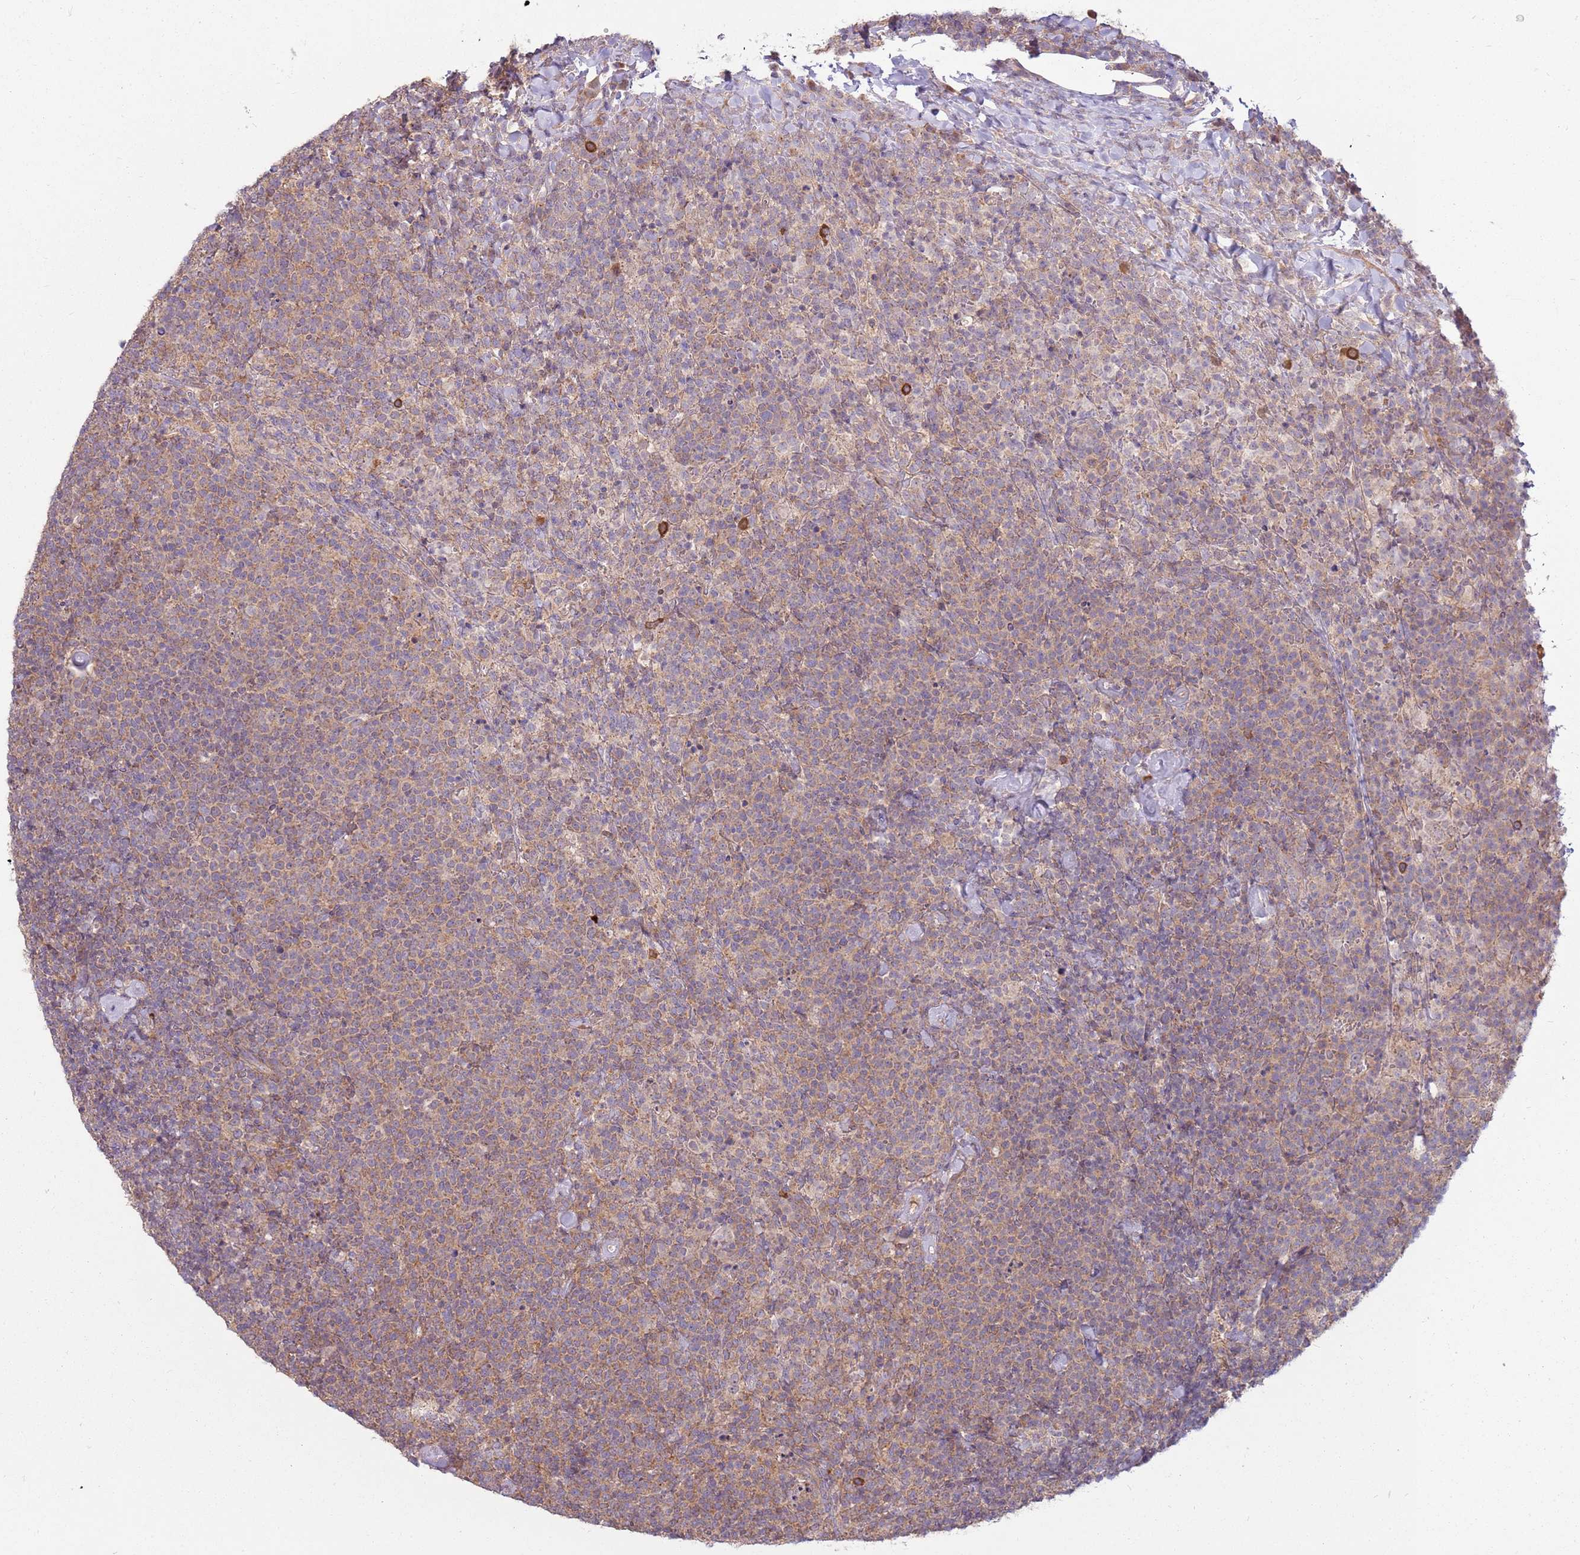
{"staining": {"intensity": "weak", "quantity": "25%-75%", "location": "cytoplasmic/membranous"}, "tissue": "lymphoma", "cell_type": "Tumor cells", "image_type": "cancer", "snomed": [{"axis": "morphology", "description": "Malignant lymphoma, non-Hodgkin's type, High grade"}, {"axis": "topography", "description": "Lymph node"}], "caption": "Brown immunohistochemical staining in human lymphoma exhibits weak cytoplasmic/membranous expression in about 25%-75% of tumor cells.", "gene": "SPATA31D1", "patient": {"sex": "male", "age": 61}}